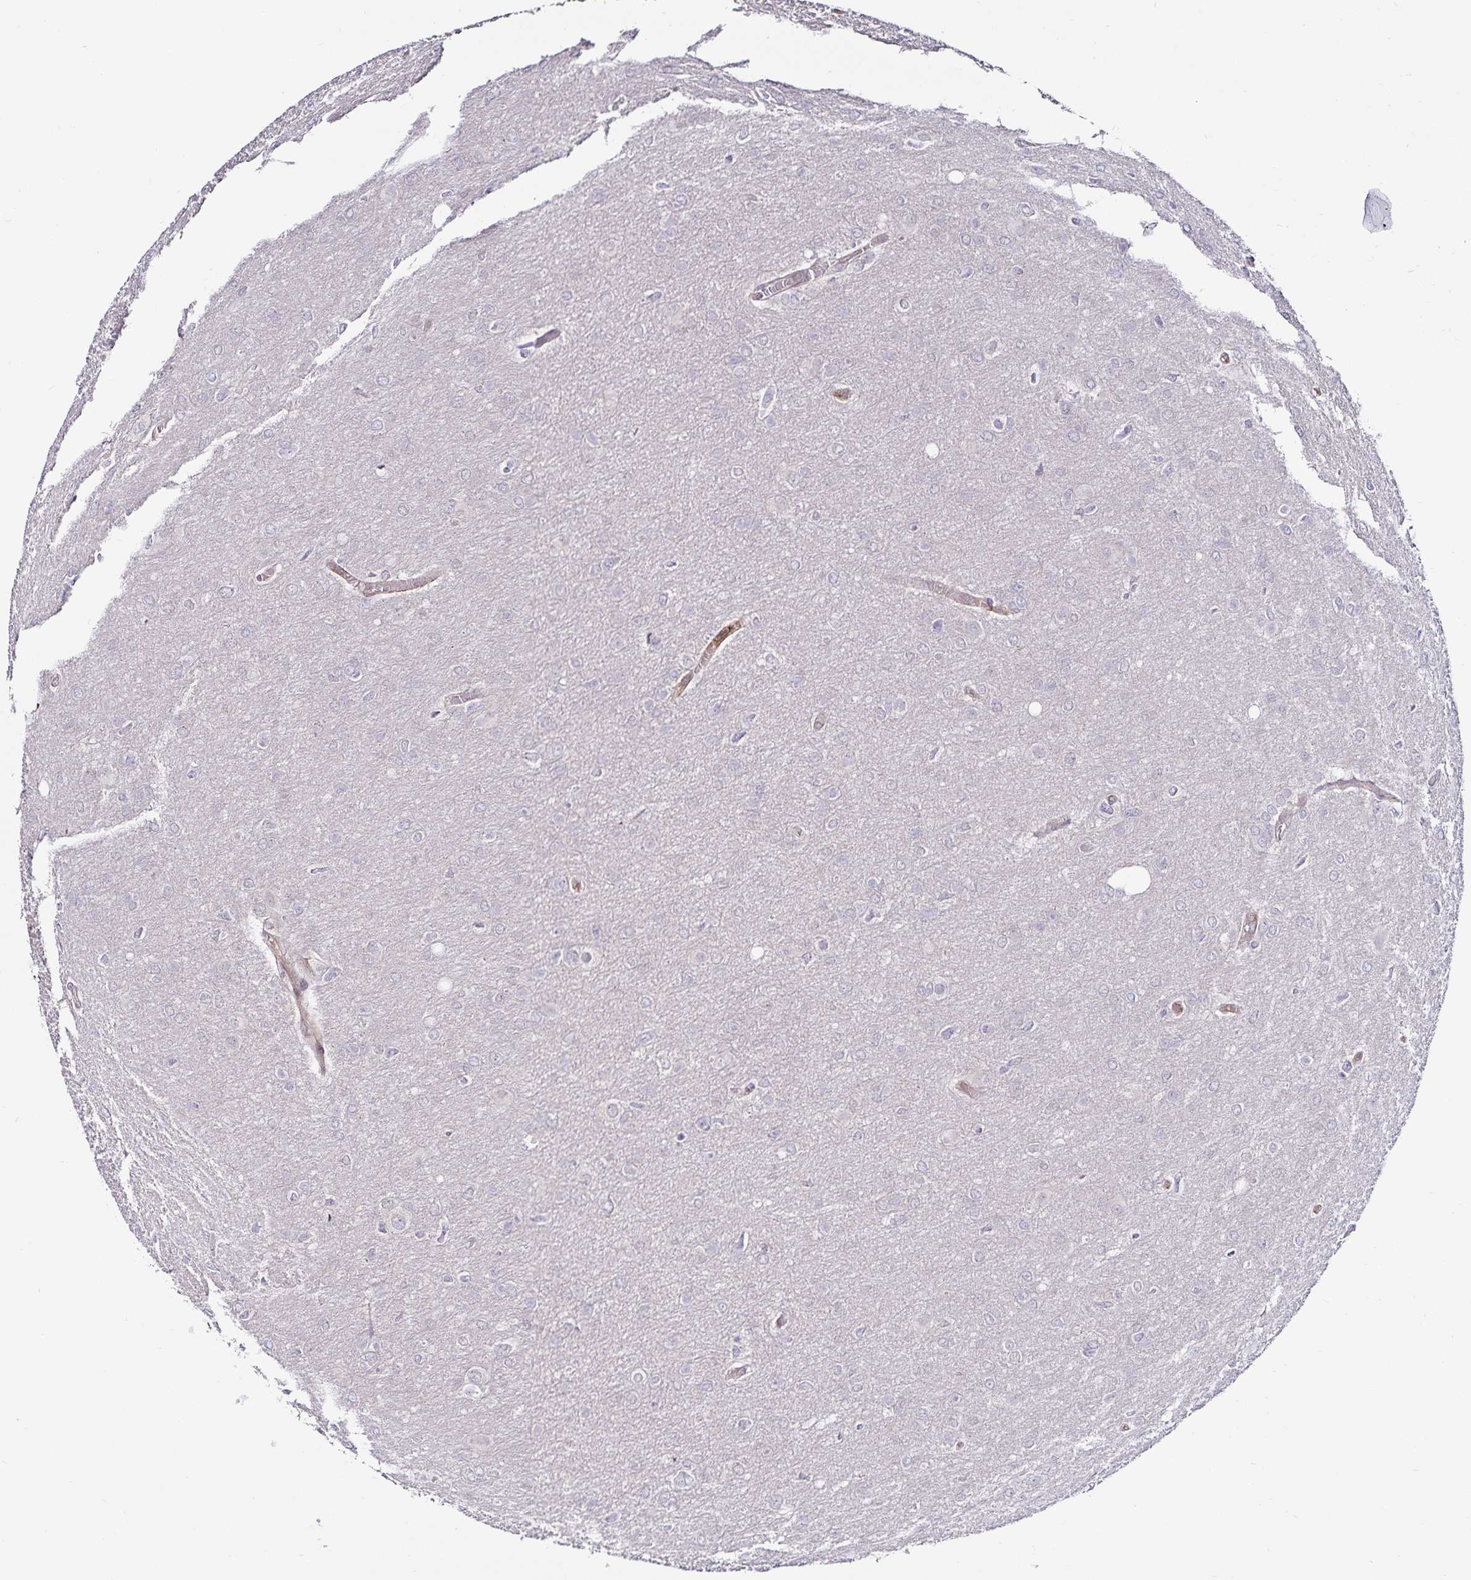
{"staining": {"intensity": "negative", "quantity": "none", "location": "none"}, "tissue": "glioma", "cell_type": "Tumor cells", "image_type": "cancer", "snomed": [{"axis": "morphology", "description": "Glioma, malignant, High grade"}, {"axis": "topography", "description": "Brain"}], "caption": "Immunohistochemistry (IHC) of human malignant high-grade glioma shows no staining in tumor cells. (DAB immunohistochemistry with hematoxylin counter stain).", "gene": "ACSL5", "patient": {"sex": "male", "age": 53}}